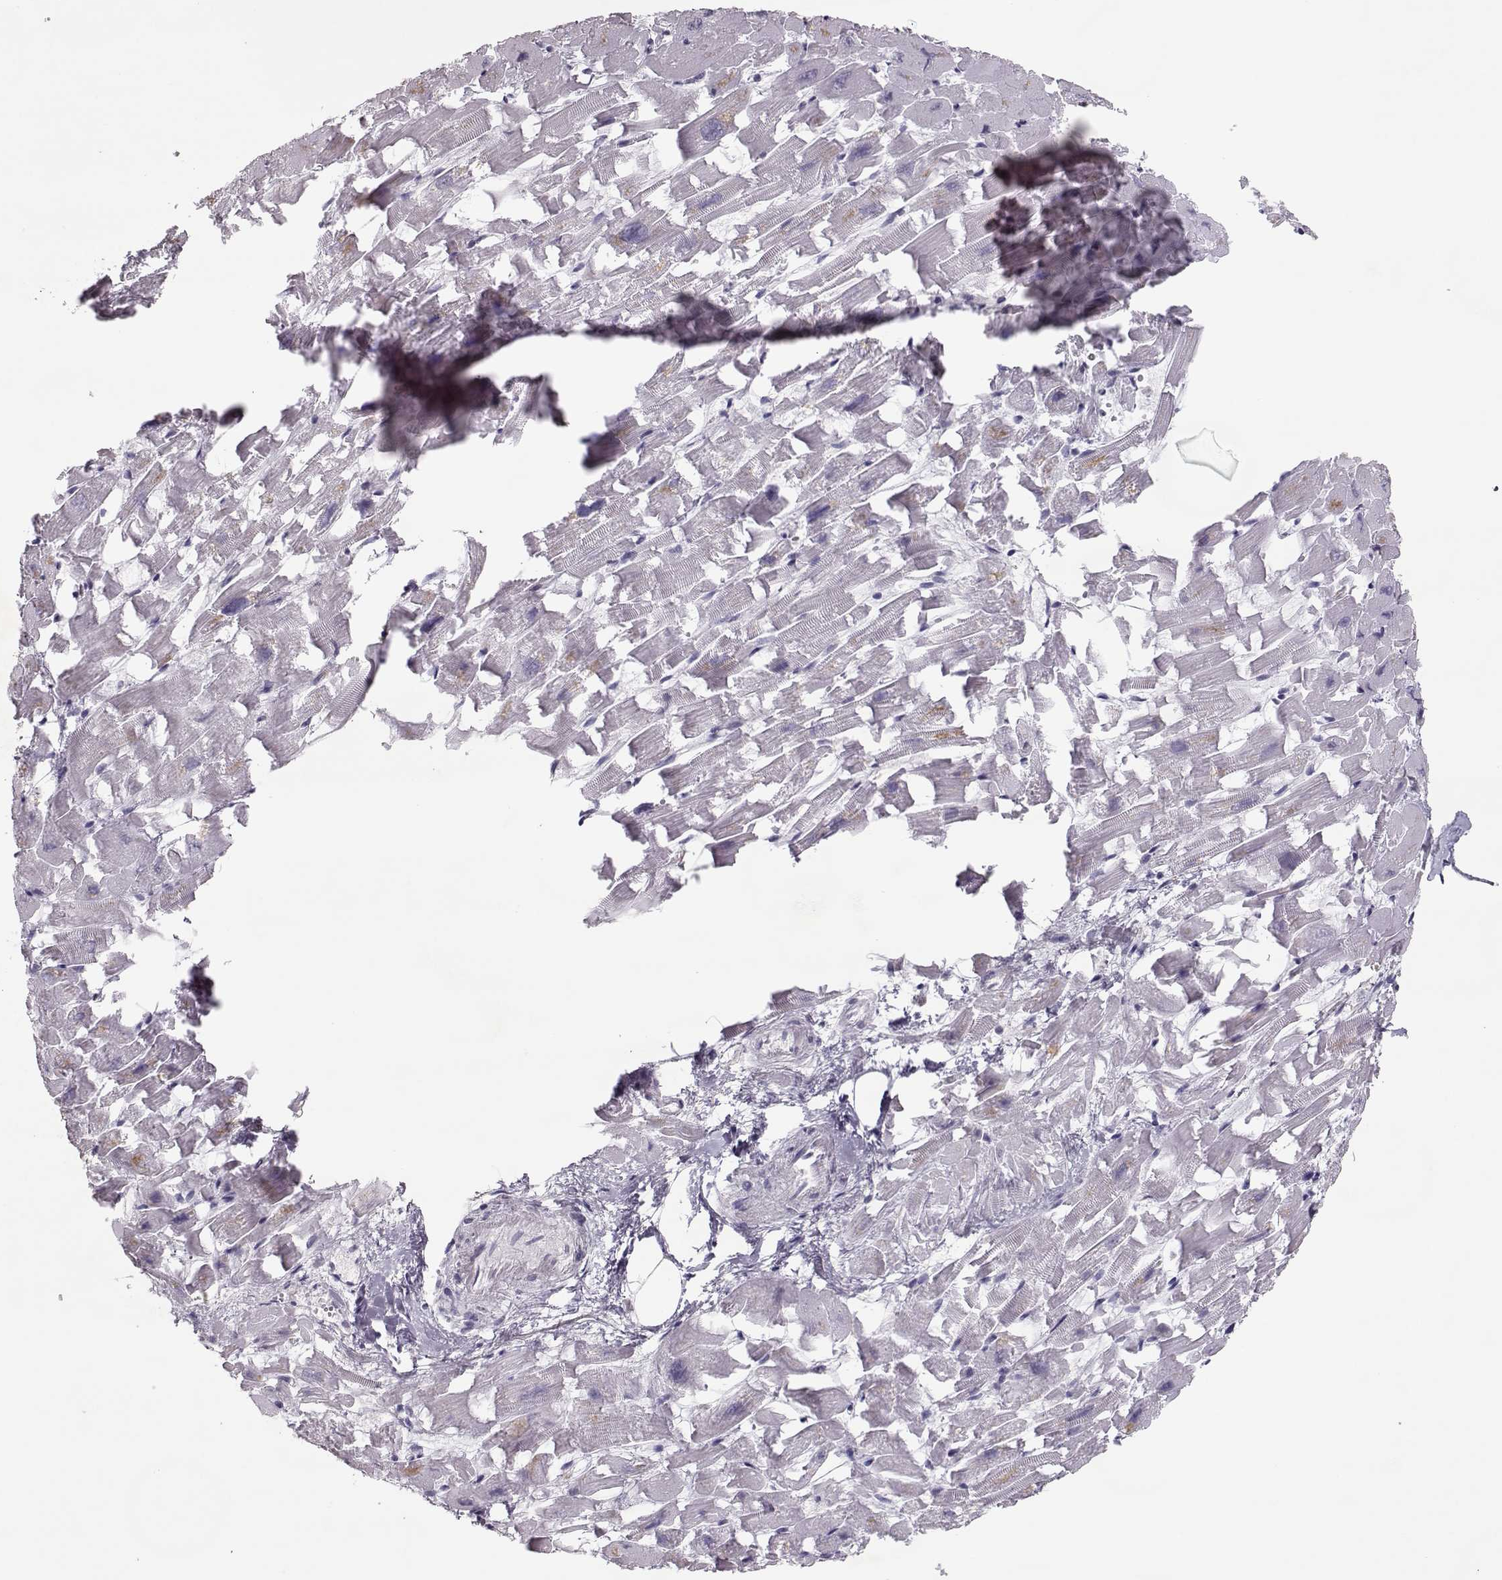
{"staining": {"intensity": "negative", "quantity": "none", "location": "none"}, "tissue": "heart muscle", "cell_type": "Cardiomyocytes", "image_type": "normal", "snomed": [{"axis": "morphology", "description": "Normal tissue, NOS"}, {"axis": "topography", "description": "Heart"}], "caption": "Immunohistochemistry histopathology image of unremarkable heart muscle: human heart muscle stained with DAB (3,3'-diaminobenzidine) shows no significant protein staining in cardiomyocytes. (DAB immunohistochemistry with hematoxylin counter stain).", "gene": "SGO1", "patient": {"sex": "female", "age": 64}}